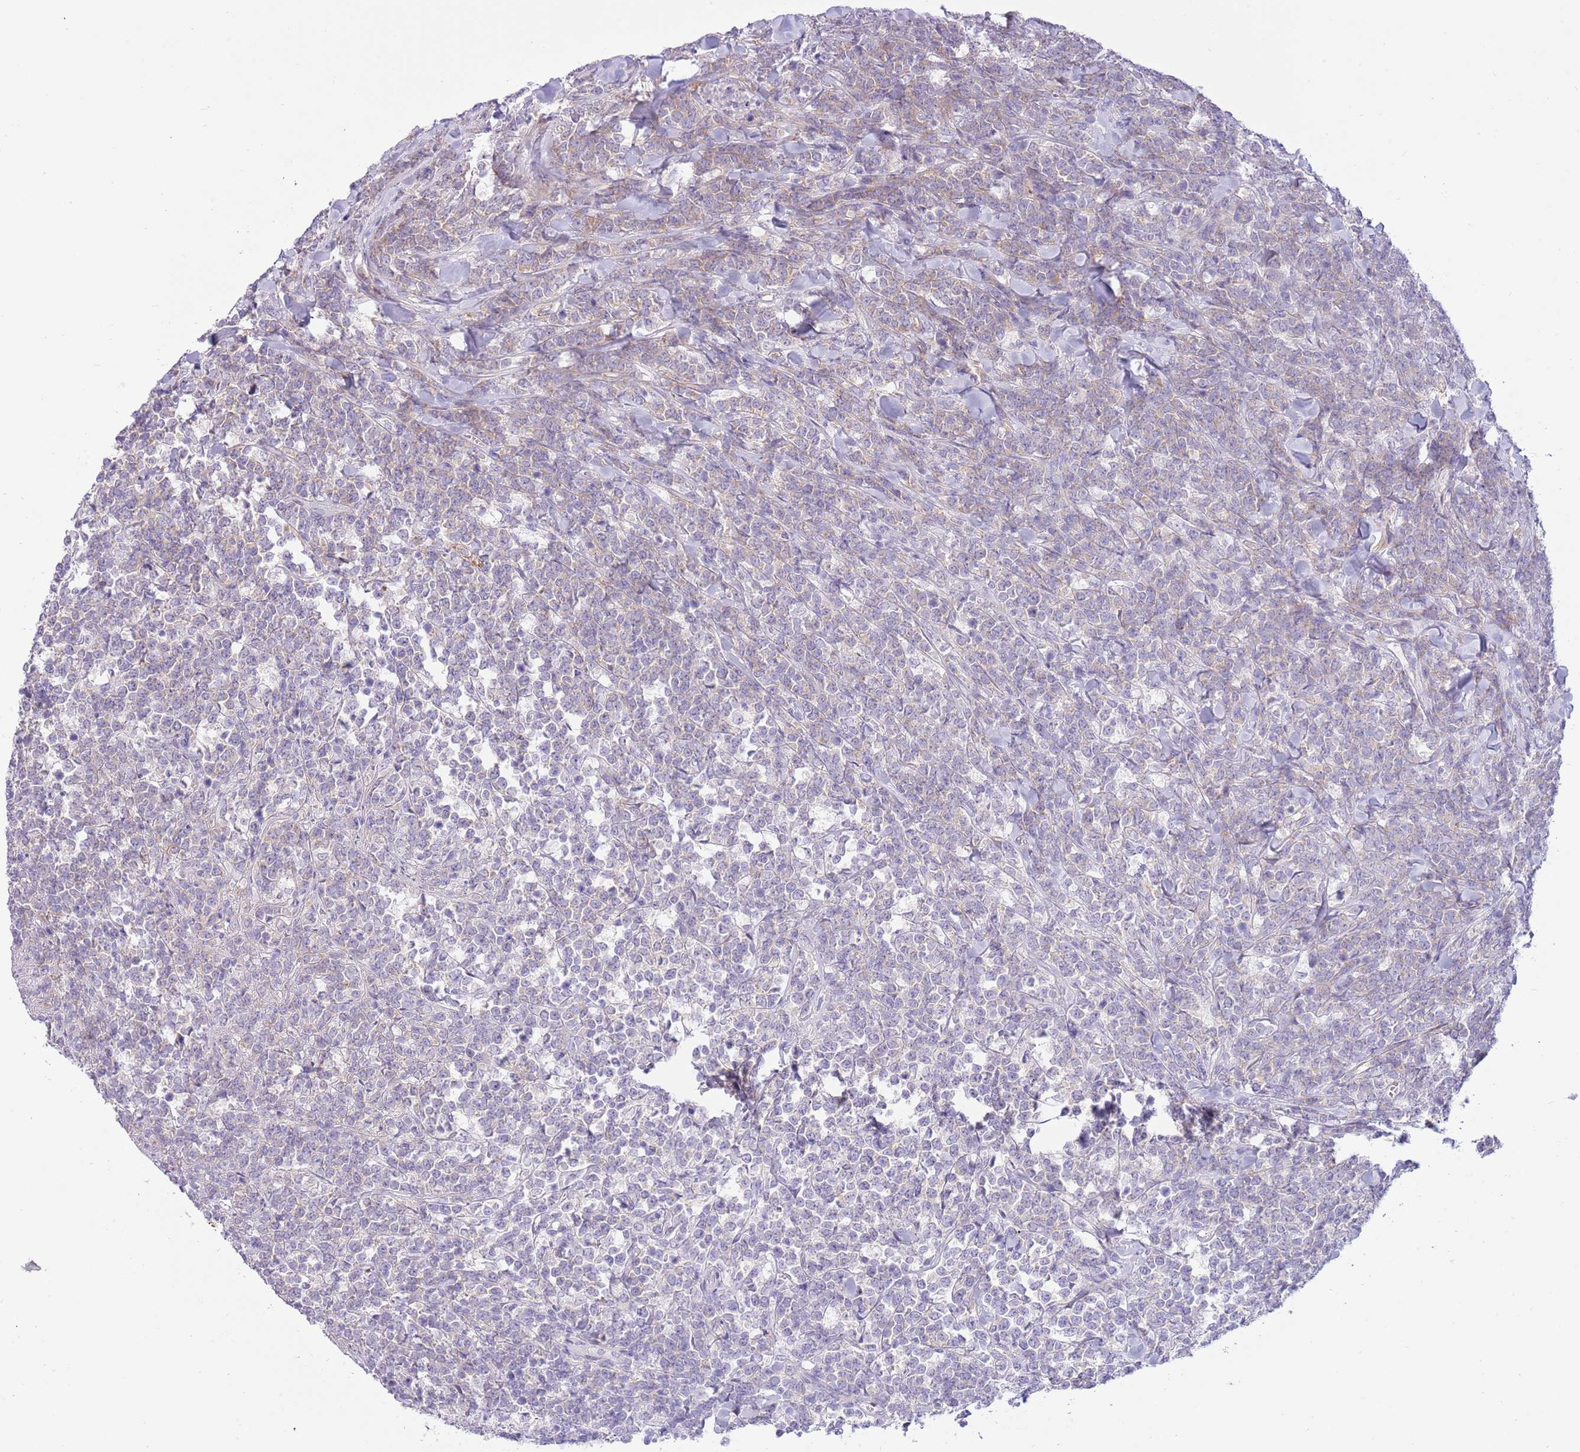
{"staining": {"intensity": "negative", "quantity": "none", "location": "none"}, "tissue": "lymphoma", "cell_type": "Tumor cells", "image_type": "cancer", "snomed": [{"axis": "morphology", "description": "Malignant lymphoma, non-Hodgkin's type, High grade"}, {"axis": "topography", "description": "Small intestine"}], "caption": "The photomicrograph shows no significant positivity in tumor cells of lymphoma.", "gene": "ZC4H2", "patient": {"sex": "male", "age": 8}}